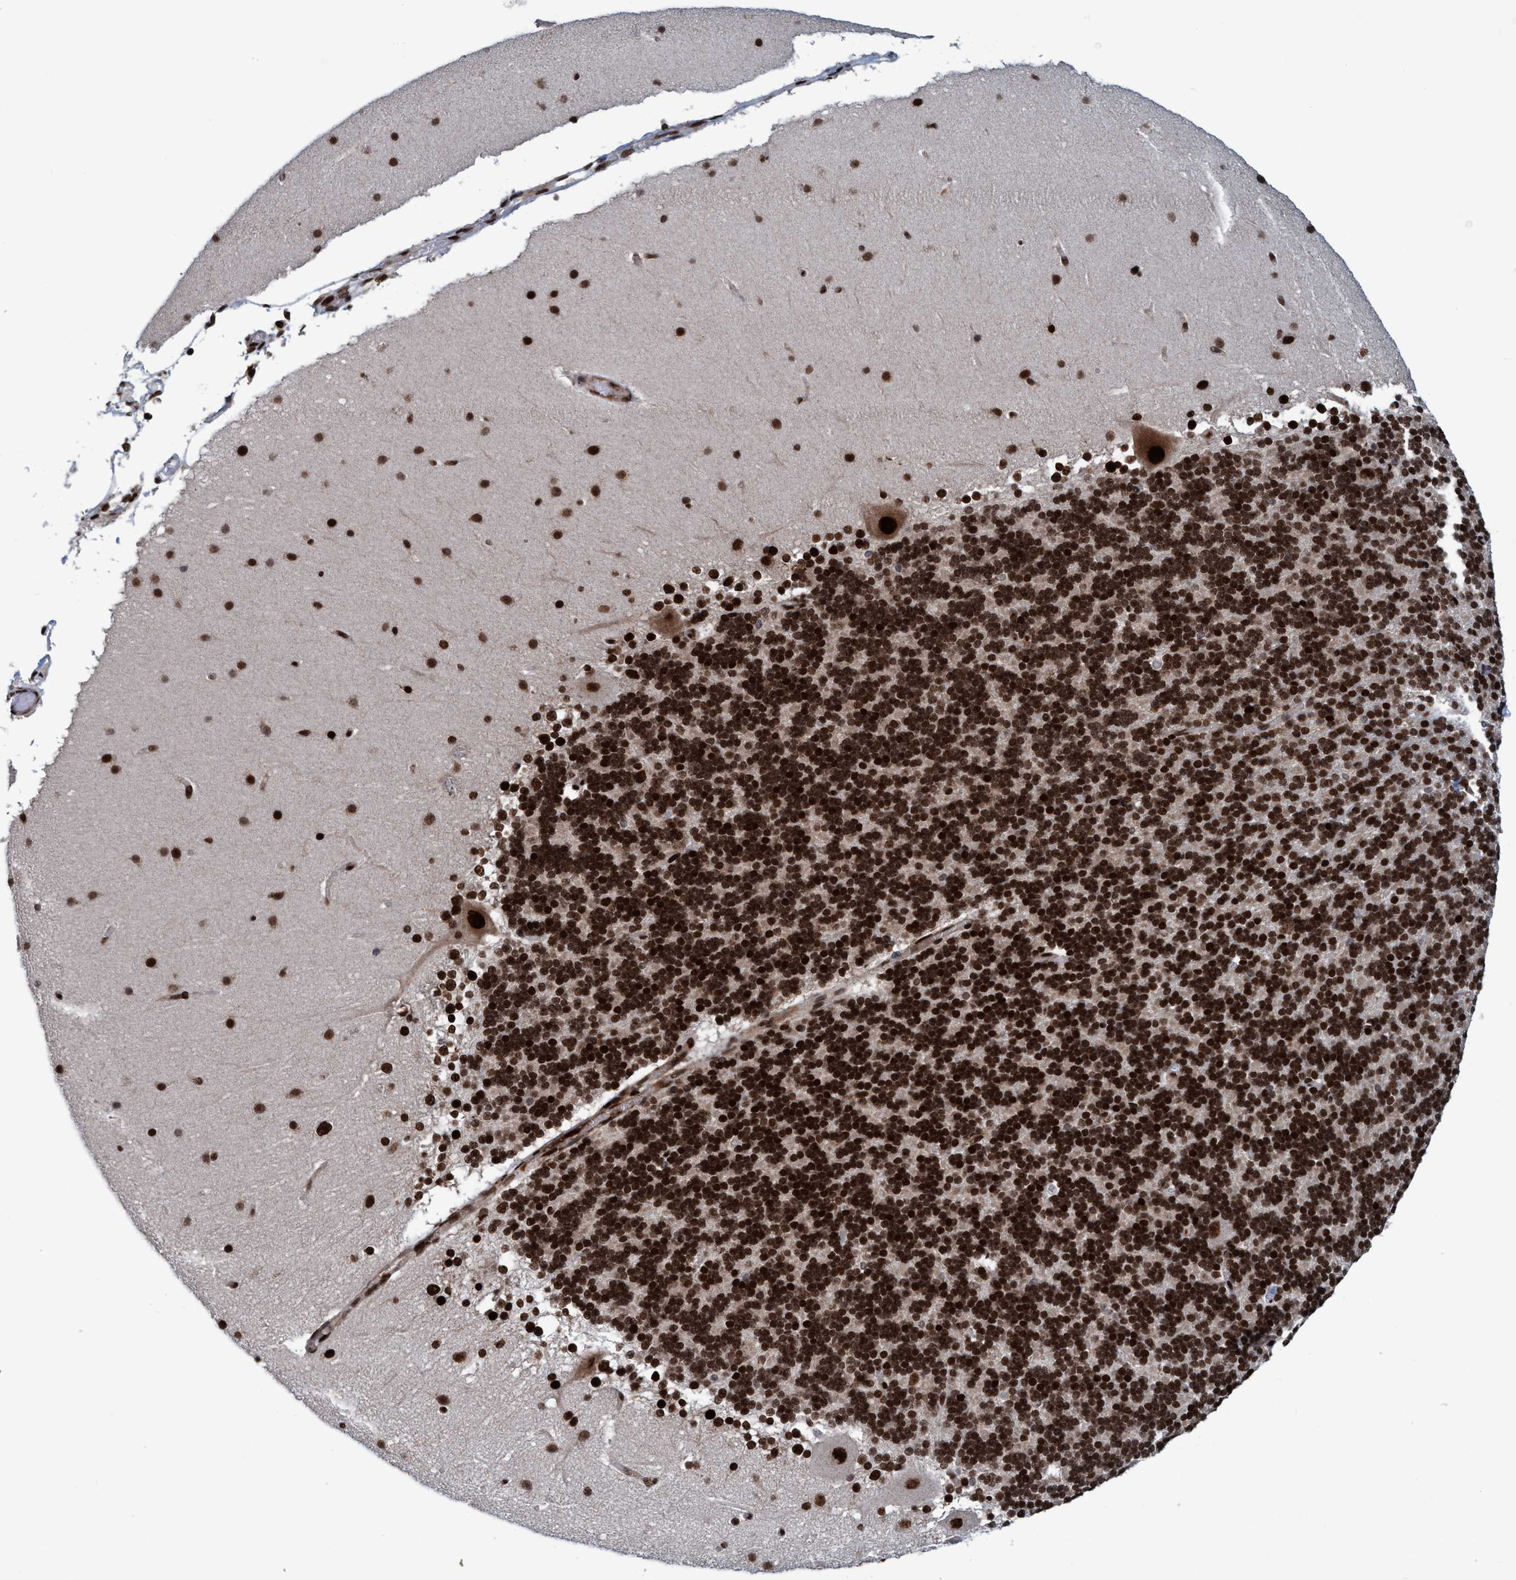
{"staining": {"intensity": "strong", "quantity": ">75%", "location": "nuclear"}, "tissue": "cerebellum", "cell_type": "Cells in granular layer", "image_type": "normal", "snomed": [{"axis": "morphology", "description": "Normal tissue, NOS"}, {"axis": "topography", "description": "Cerebellum"}], "caption": "Immunohistochemistry micrograph of benign cerebellum: human cerebellum stained using IHC shows high levels of strong protein expression localized specifically in the nuclear of cells in granular layer, appearing as a nuclear brown color.", "gene": "TOPBP1", "patient": {"sex": "female", "age": 19}}